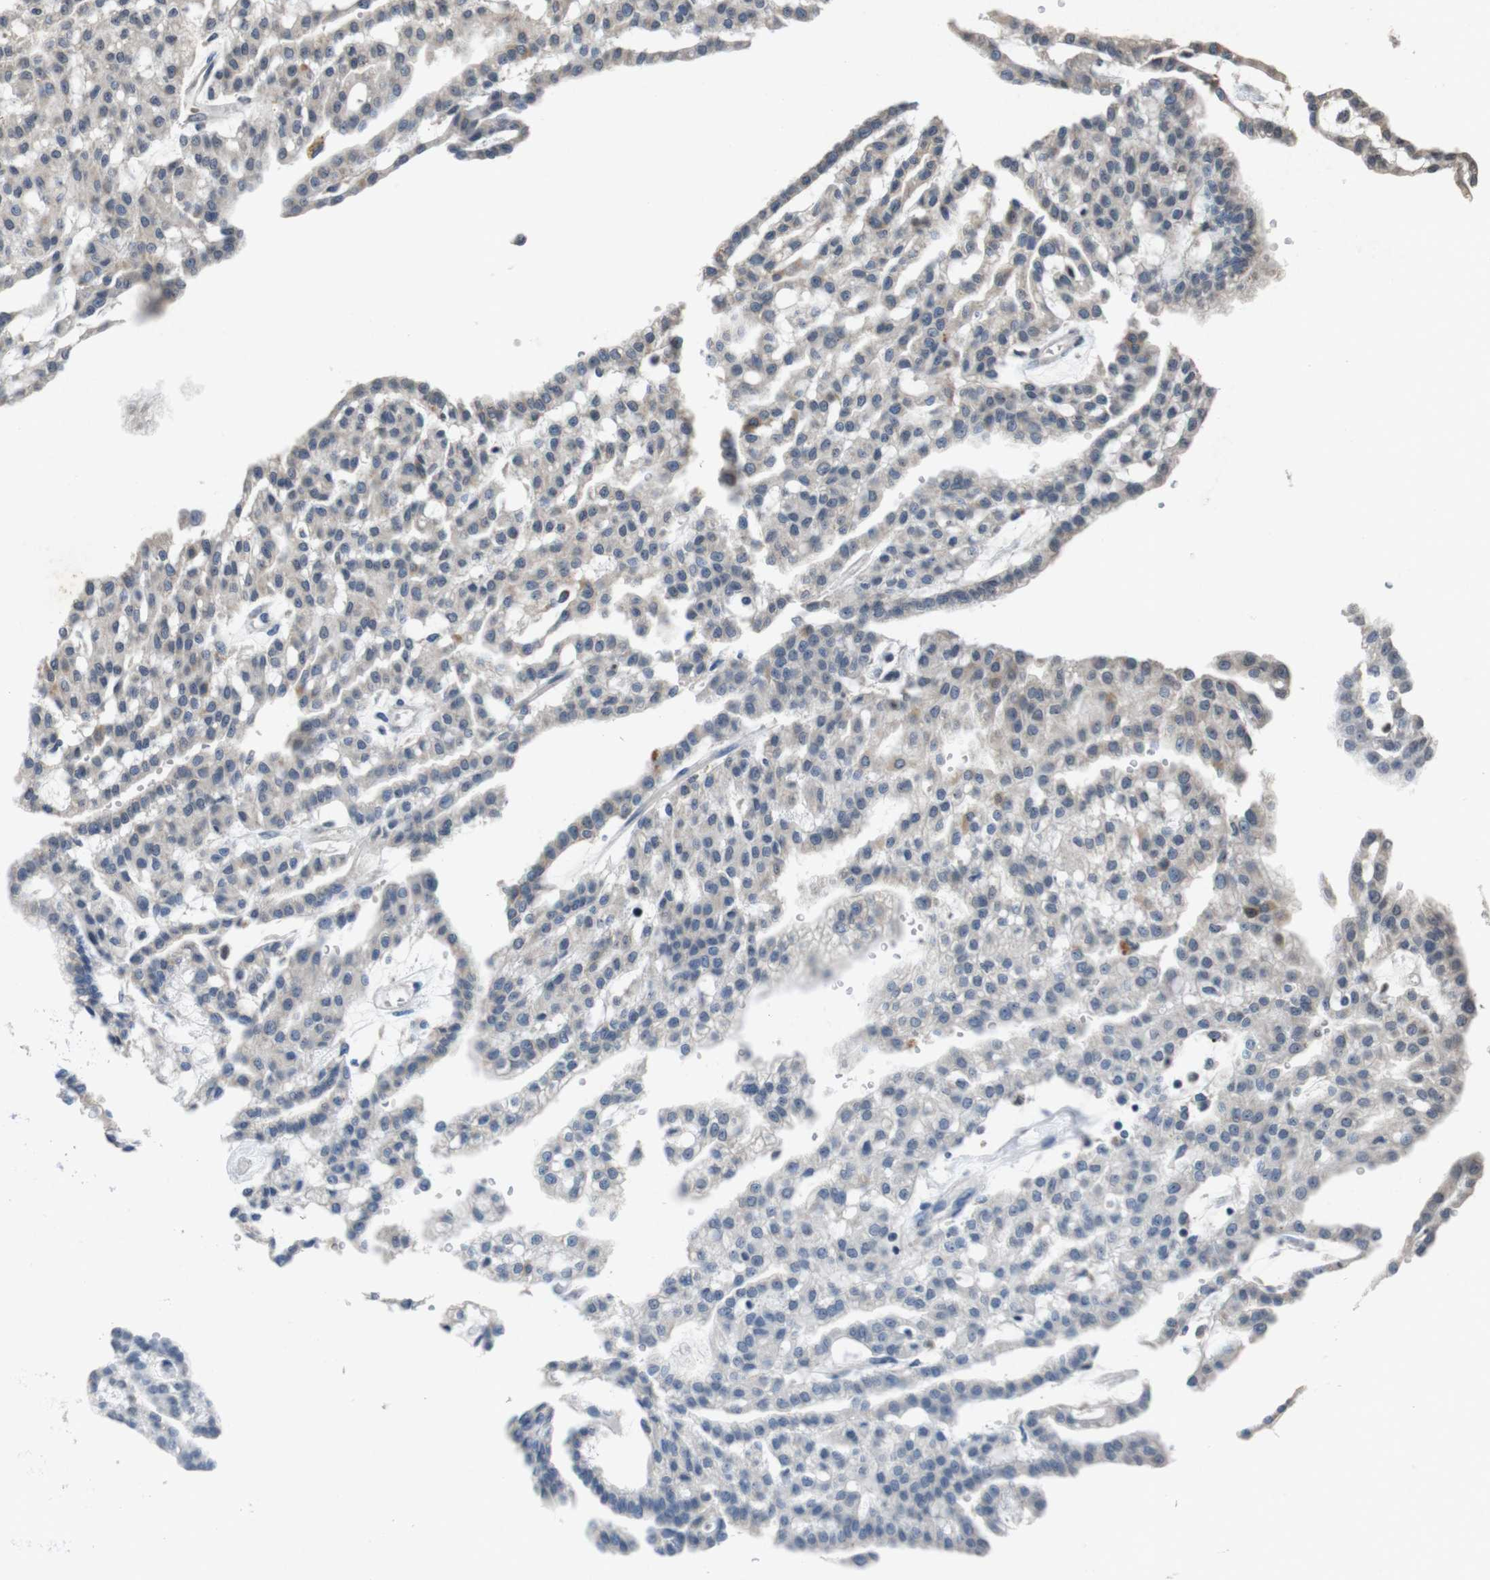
{"staining": {"intensity": "negative", "quantity": "none", "location": "none"}, "tissue": "renal cancer", "cell_type": "Tumor cells", "image_type": "cancer", "snomed": [{"axis": "morphology", "description": "Adenocarcinoma, NOS"}, {"axis": "topography", "description": "Kidney"}], "caption": "Immunohistochemistry (IHC) micrograph of neoplastic tissue: renal adenocarcinoma stained with DAB (3,3'-diaminobenzidine) shows no significant protein expression in tumor cells. (Stains: DAB immunohistochemistry (IHC) with hematoxylin counter stain, Microscopy: brightfield microscopy at high magnification).", "gene": "SORL1", "patient": {"sex": "male", "age": 63}}